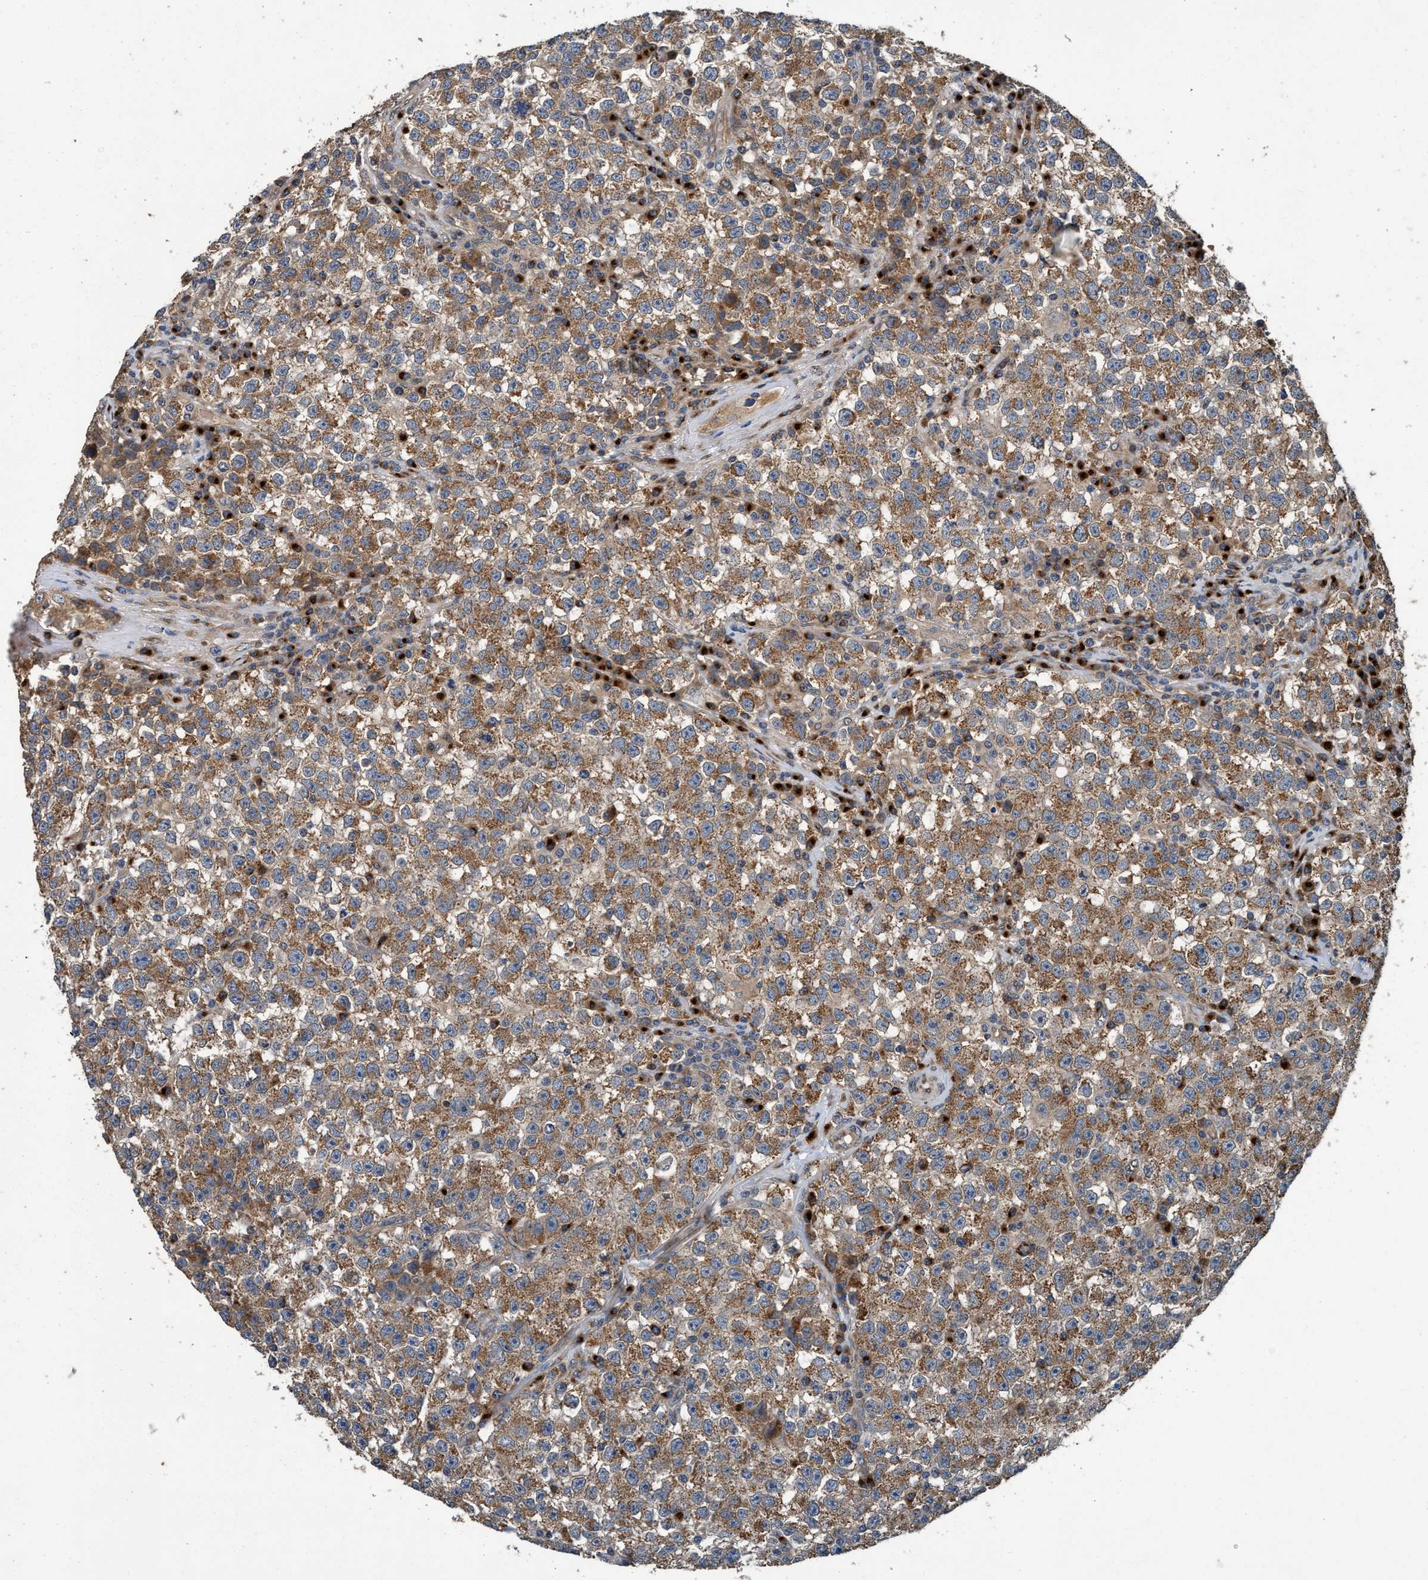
{"staining": {"intensity": "moderate", "quantity": ">75%", "location": "cytoplasmic/membranous"}, "tissue": "testis cancer", "cell_type": "Tumor cells", "image_type": "cancer", "snomed": [{"axis": "morphology", "description": "Seminoma, NOS"}, {"axis": "topography", "description": "Testis"}], "caption": "Brown immunohistochemical staining in testis cancer demonstrates moderate cytoplasmic/membranous expression in approximately >75% of tumor cells.", "gene": "MACC1", "patient": {"sex": "male", "age": 22}}